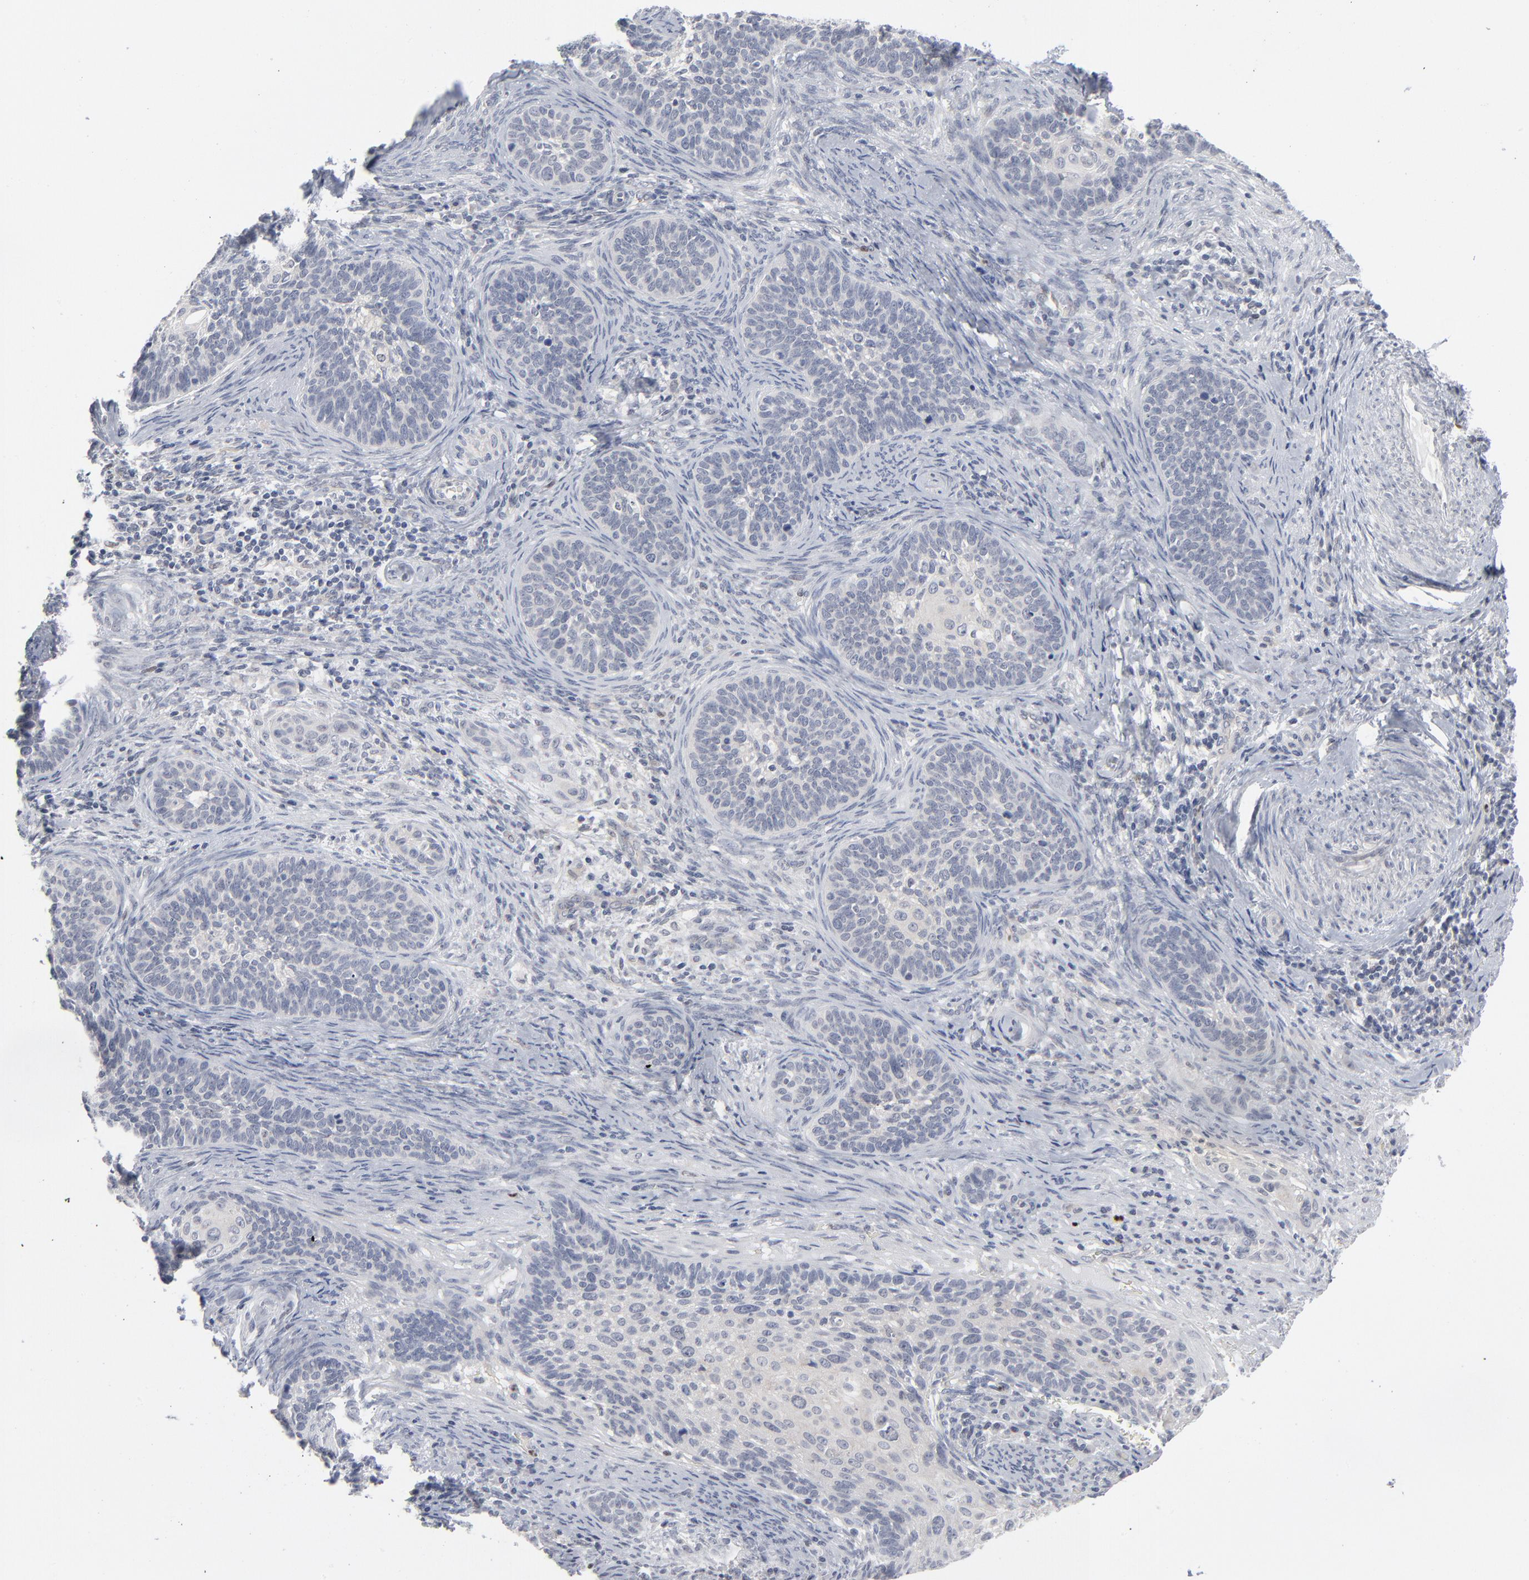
{"staining": {"intensity": "negative", "quantity": "none", "location": "none"}, "tissue": "cervical cancer", "cell_type": "Tumor cells", "image_type": "cancer", "snomed": [{"axis": "morphology", "description": "Squamous cell carcinoma, NOS"}, {"axis": "topography", "description": "Cervix"}], "caption": "Histopathology image shows no protein expression in tumor cells of cervical cancer tissue. The staining was performed using DAB to visualize the protein expression in brown, while the nuclei were stained in blue with hematoxylin (Magnification: 20x).", "gene": "FOXN2", "patient": {"sex": "female", "age": 33}}